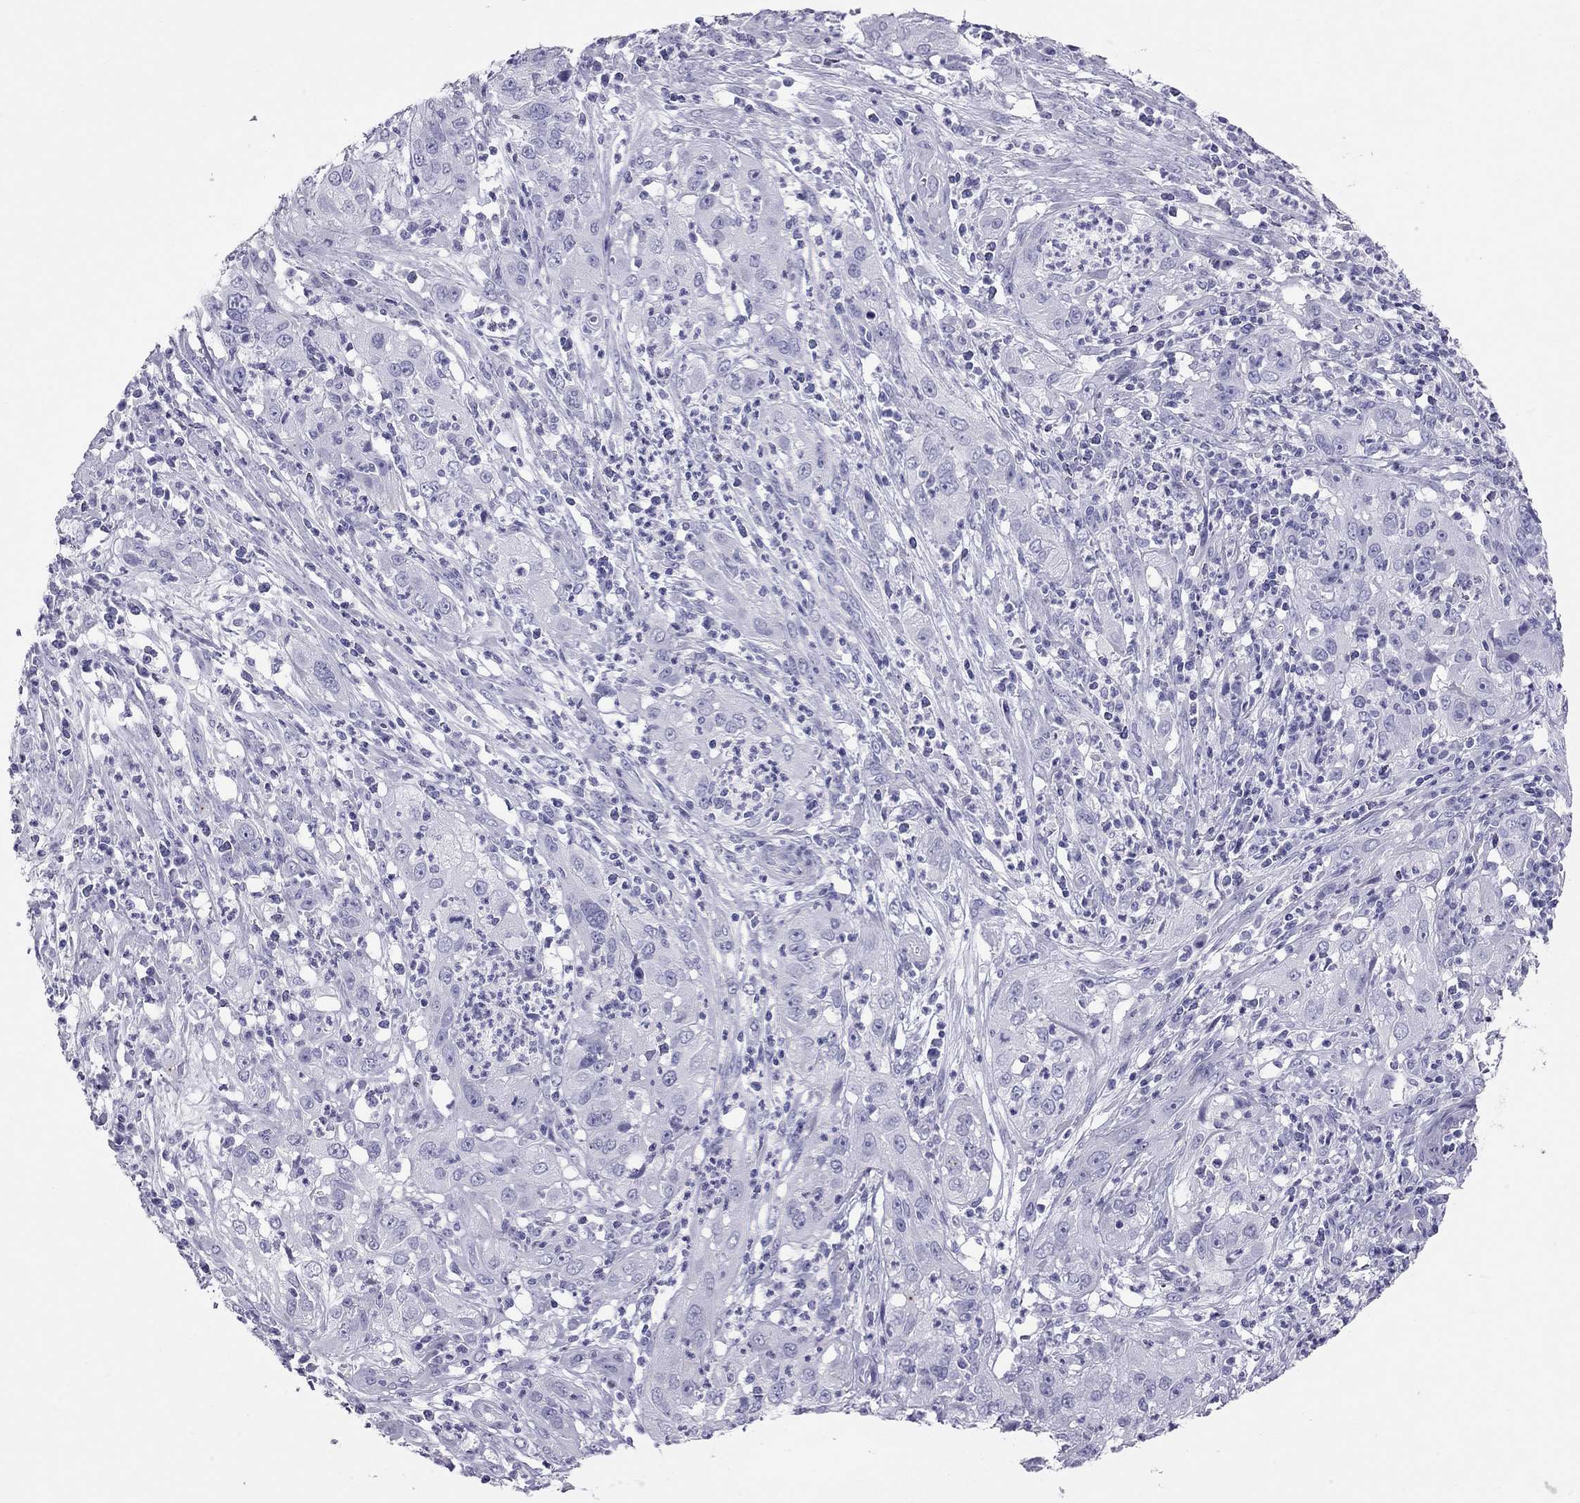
{"staining": {"intensity": "negative", "quantity": "none", "location": "none"}, "tissue": "cervical cancer", "cell_type": "Tumor cells", "image_type": "cancer", "snomed": [{"axis": "morphology", "description": "Squamous cell carcinoma, NOS"}, {"axis": "topography", "description": "Cervix"}], "caption": "There is no significant staining in tumor cells of cervical cancer (squamous cell carcinoma). (DAB (3,3'-diaminobenzidine) immunohistochemistry with hematoxylin counter stain).", "gene": "TRPM3", "patient": {"sex": "female", "age": 32}}